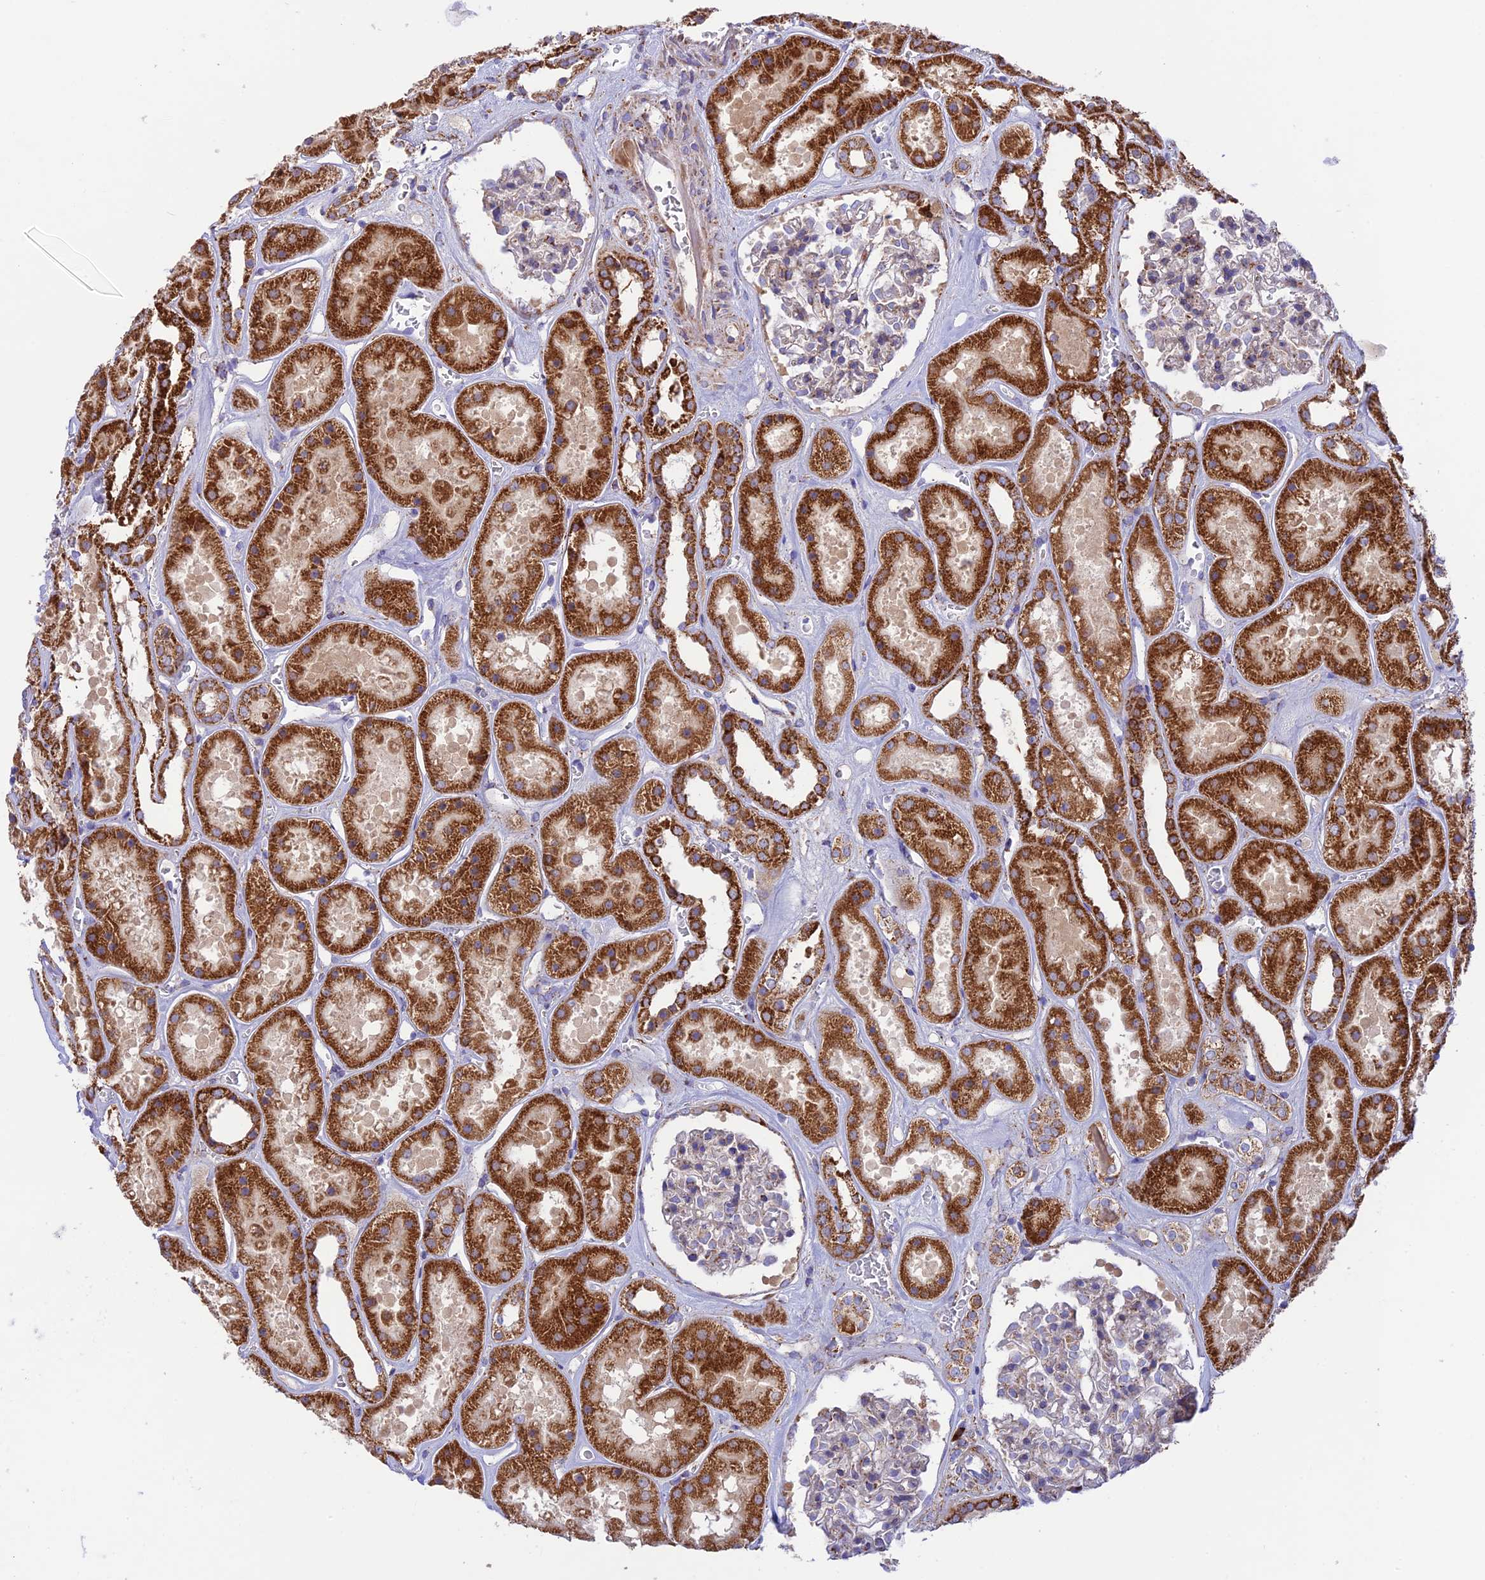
{"staining": {"intensity": "moderate", "quantity": "<25%", "location": "cytoplasmic/membranous"}, "tissue": "kidney", "cell_type": "Cells in glomeruli", "image_type": "normal", "snomed": [{"axis": "morphology", "description": "Normal tissue, NOS"}, {"axis": "topography", "description": "Kidney"}], "caption": "There is low levels of moderate cytoplasmic/membranous staining in cells in glomeruli of benign kidney, as demonstrated by immunohistochemical staining (brown color).", "gene": "UAP1L1", "patient": {"sex": "female", "age": 41}}